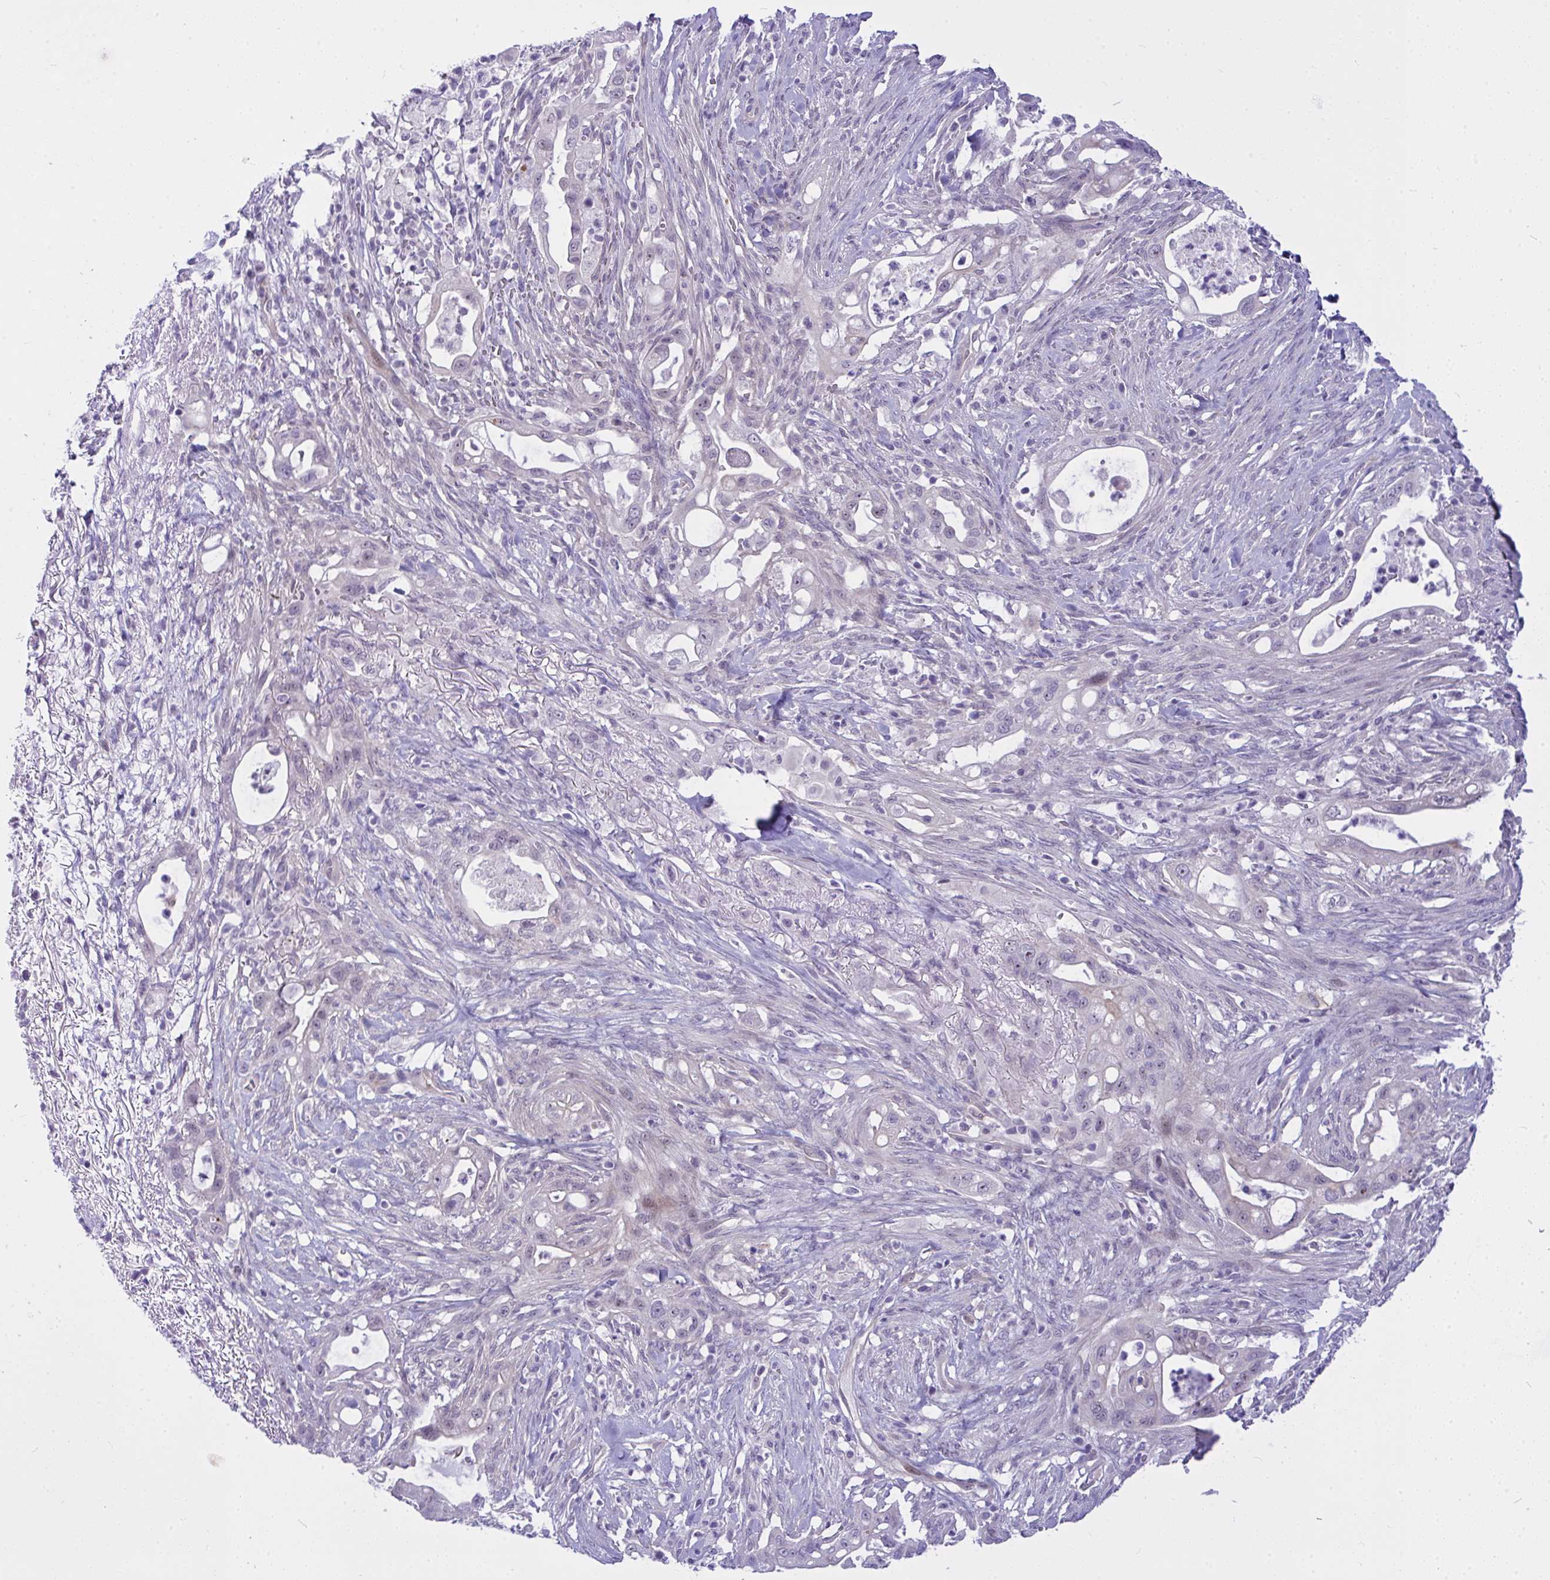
{"staining": {"intensity": "negative", "quantity": "none", "location": "none"}, "tissue": "pancreatic cancer", "cell_type": "Tumor cells", "image_type": "cancer", "snomed": [{"axis": "morphology", "description": "Adenocarcinoma, NOS"}, {"axis": "topography", "description": "Pancreas"}], "caption": "IHC image of neoplastic tissue: adenocarcinoma (pancreatic) stained with DAB (3,3'-diaminobenzidine) shows no significant protein positivity in tumor cells.", "gene": "NFXL1", "patient": {"sex": "male", "age": 44}}